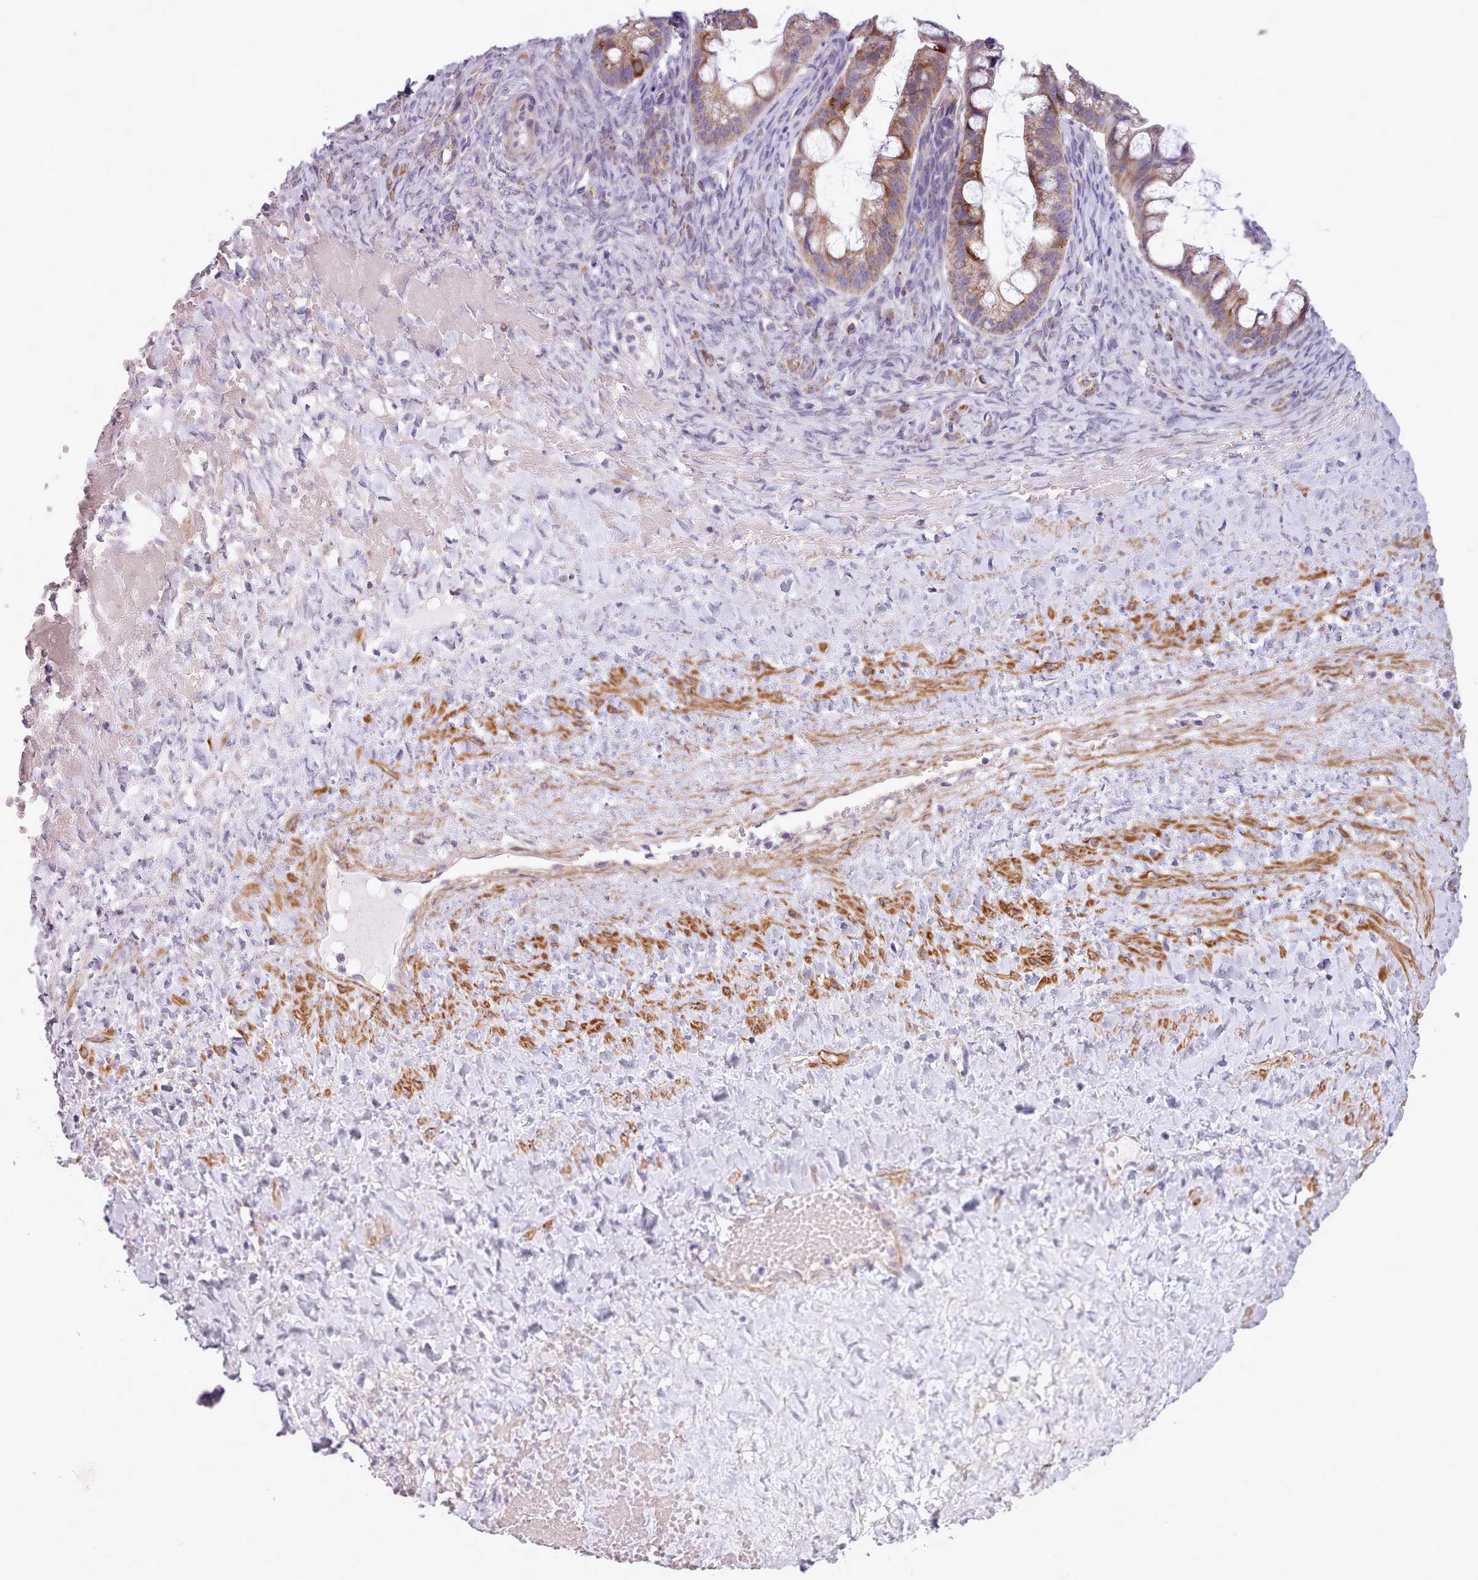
{"staining": {"intensity": "moderate", "quantity": ">75%", "location": "cytoplasmic/membranous"}, "tissue": "ovarian cancer", "cell_type": "Tumor cells", "image_type": "cancer", "snomed": [{"axis": "morphology", "description": "Cystadenocarcinoma, mucinous, NOS"}, {"axis": "topography", "description": "Ovary"}], "caption": "This is a photomicrograph of IHC staining of ovarian cancer, which shows moderate expression in the cytoplasmic/membranous of tumor cells.", "gene": "AVL9", "patient": {"sex": "female", "age": 73}}